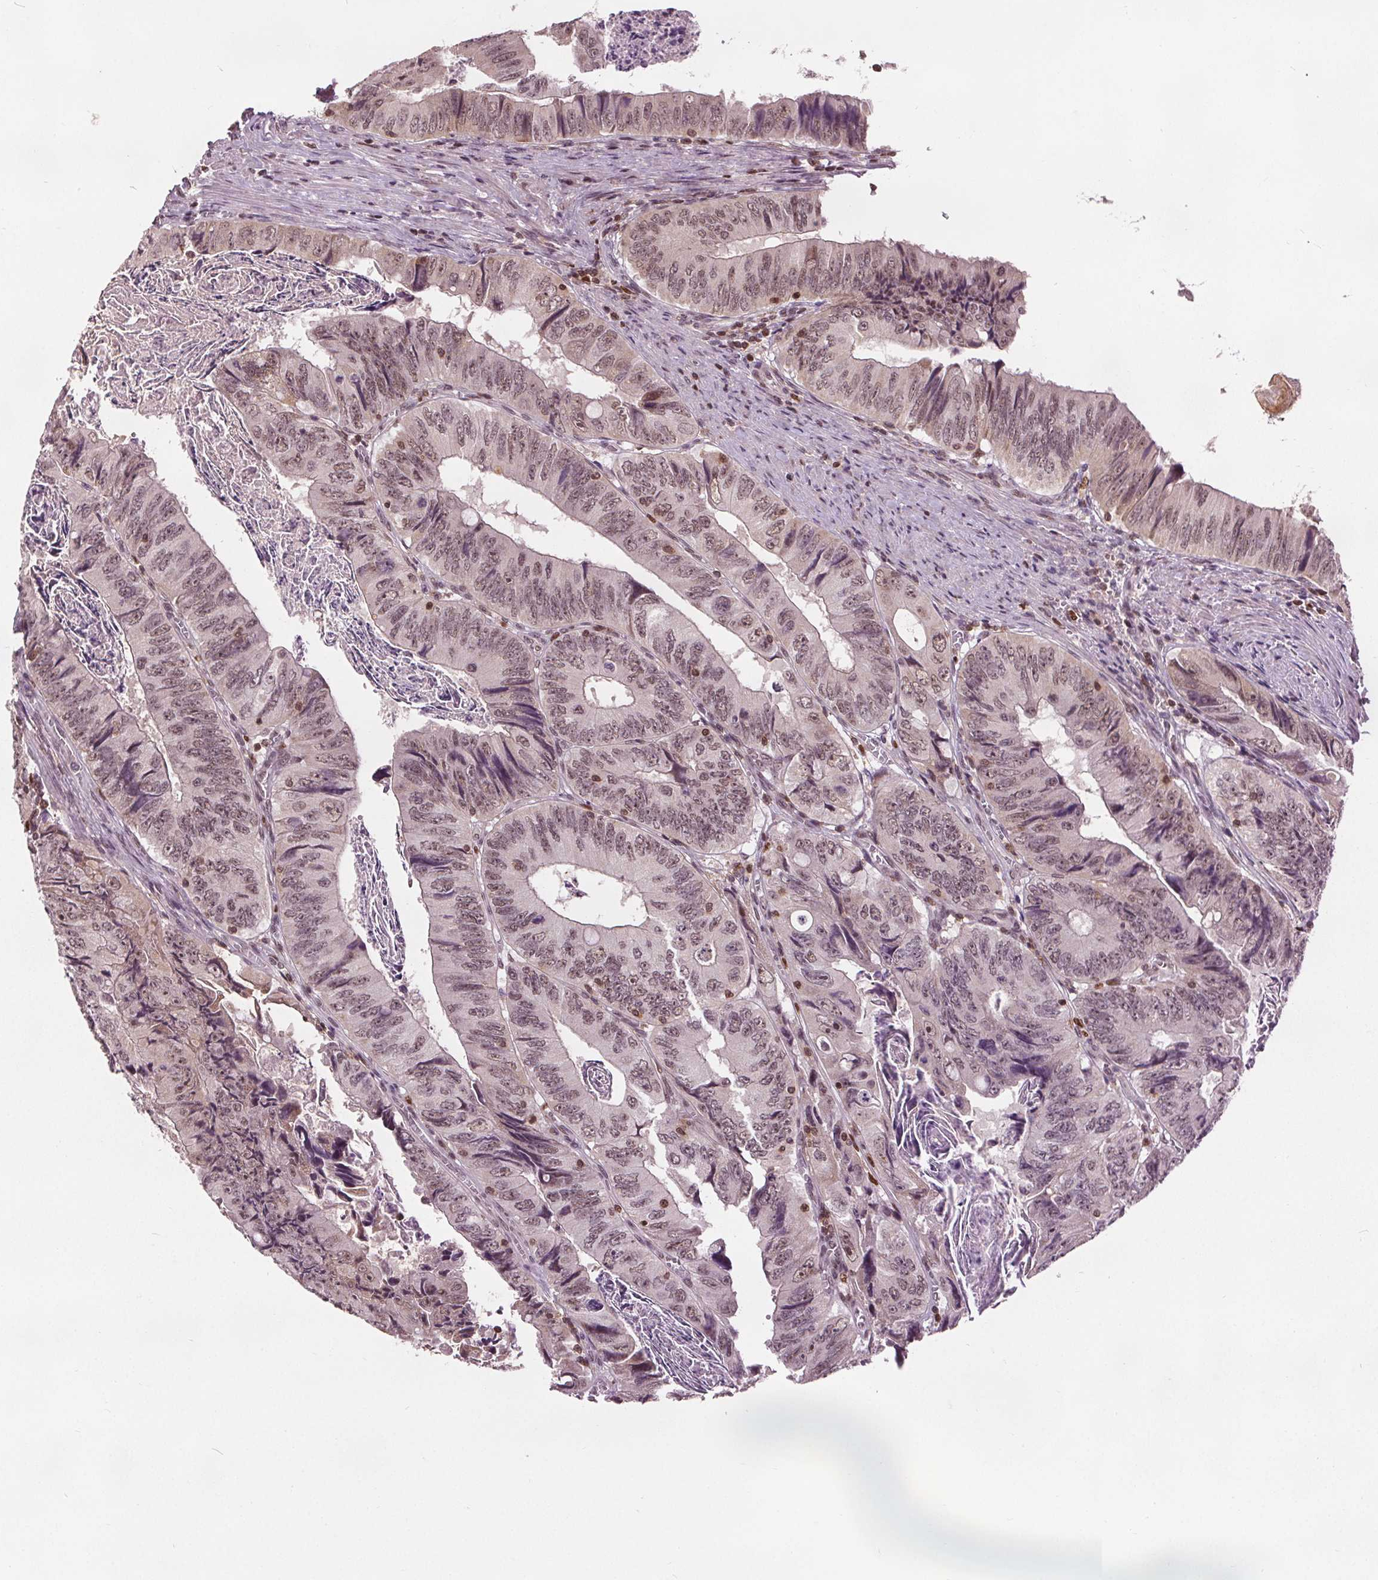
{"staining": {"intensity": "weak", "quantity": ">75%", "location": "nuclear"}, "tissue": "colorectal cancer", "cell_type": "Tumor cells", "image_type": "cancer", "snomed": [{"axis": "morphology", "description": "Adenocarcinoma, NOS"}, {"axis": "topography", "description": "Colon"}], "caption": "Protein positivity by immunohistochemistry displays weak nuclear positivity in approximately >75% of tumor cells in colorectal adenocarcinoma.", "gene": "DDX11", "patient": {"sex": "female", "age": 84}}